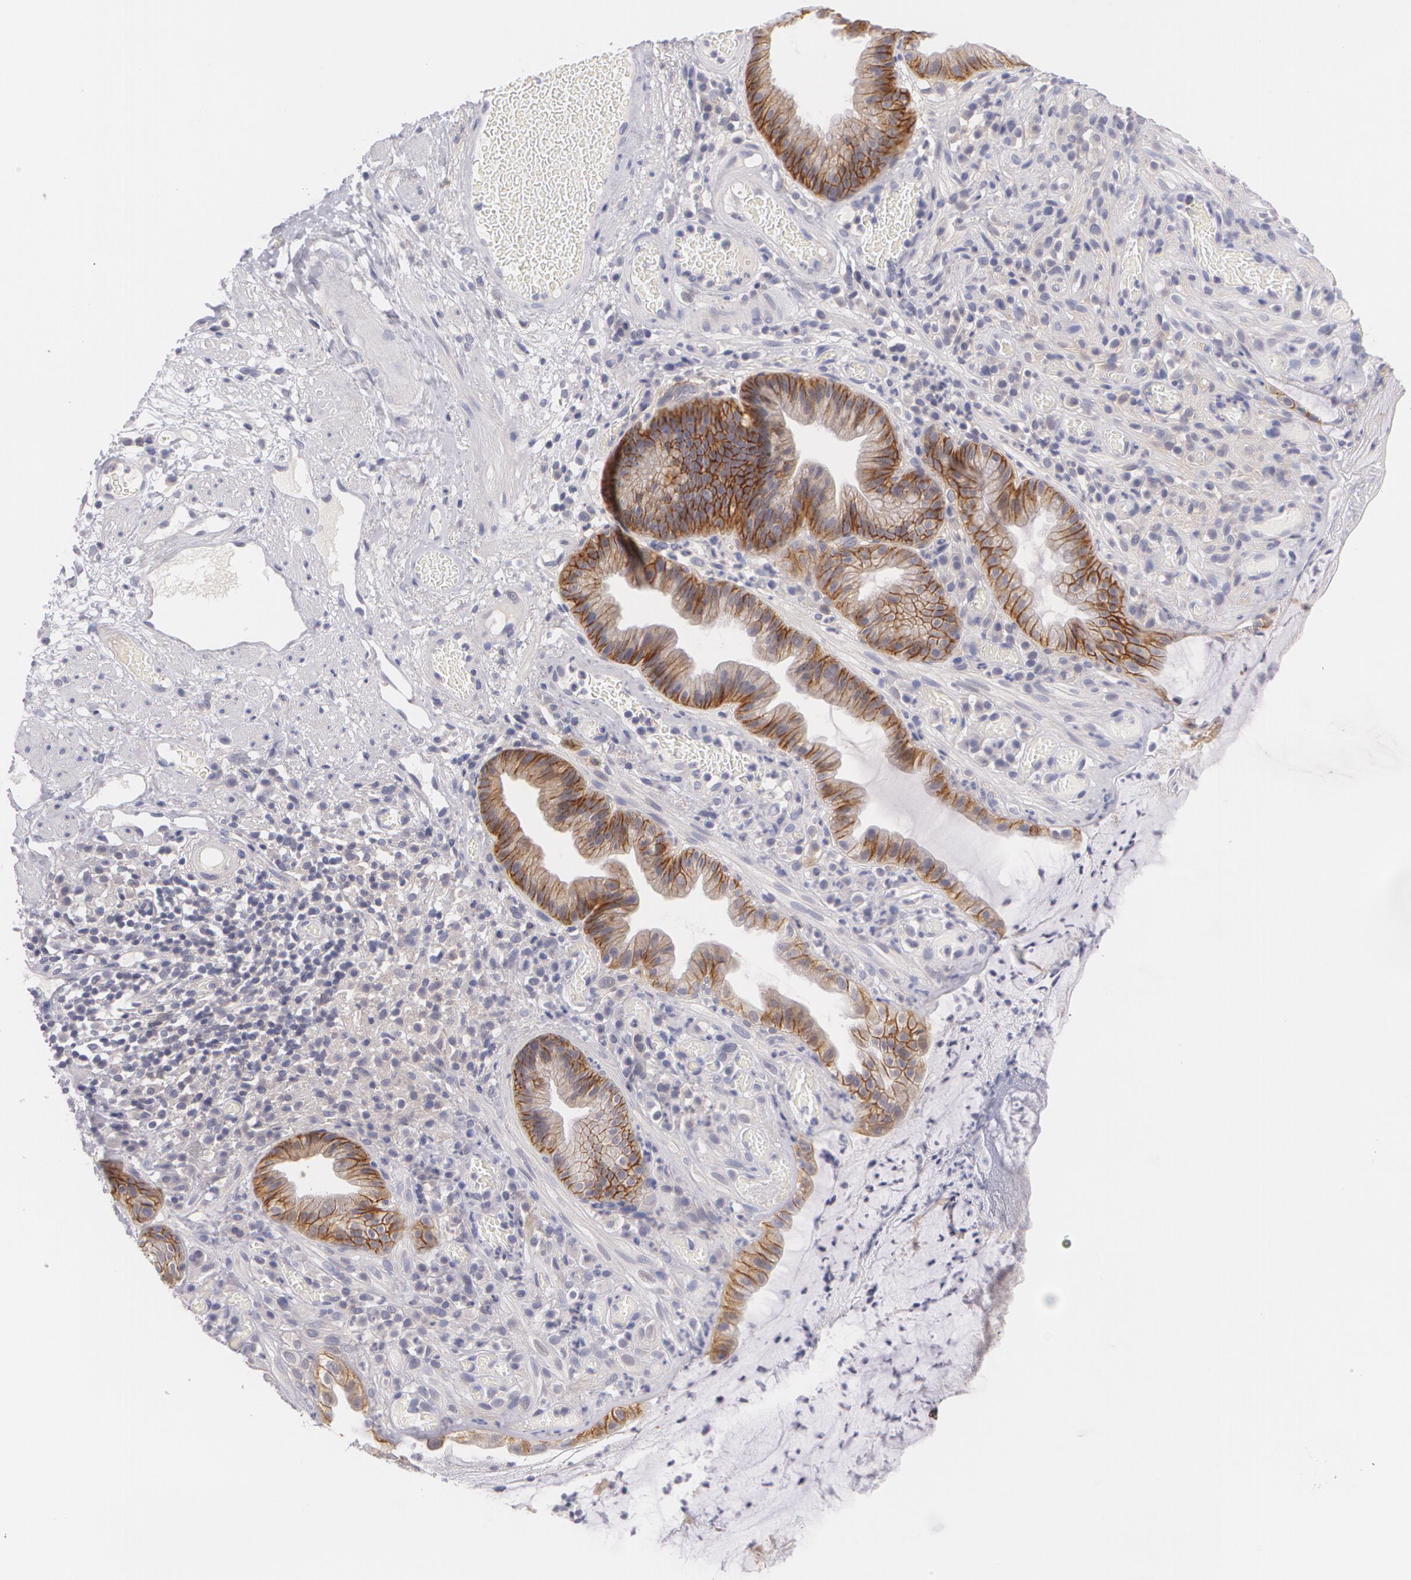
{"staining": {"intensity": "moderate", "quantity": ">75%", "location": "cytoplasmic/membranous"}, "tissue": "skin", "cell_type": "Epidermal cells", "image_type": "normal", "snomed": [{"axis": "morphology", "description": "Normal tissue, NOS"}, {"axis": "morphology", "description": "Hemorrhoids"}, {"axis": "morphology", "description": "Inflammation, NOS"}, {"axis": "topography", "description": "Anal"}], "caption": "IHC photomicrograph of benign skin: human skin stained using immunohistochemistry (IHC) shows medium levels of moderate protein expression localized specifically in the cytoplasmic/membranous of epidermal cells, appearing as a cytoplasmic/membranous brown color.", "gene": "CASK", "patient": {"sex": "male", "age": 60}}